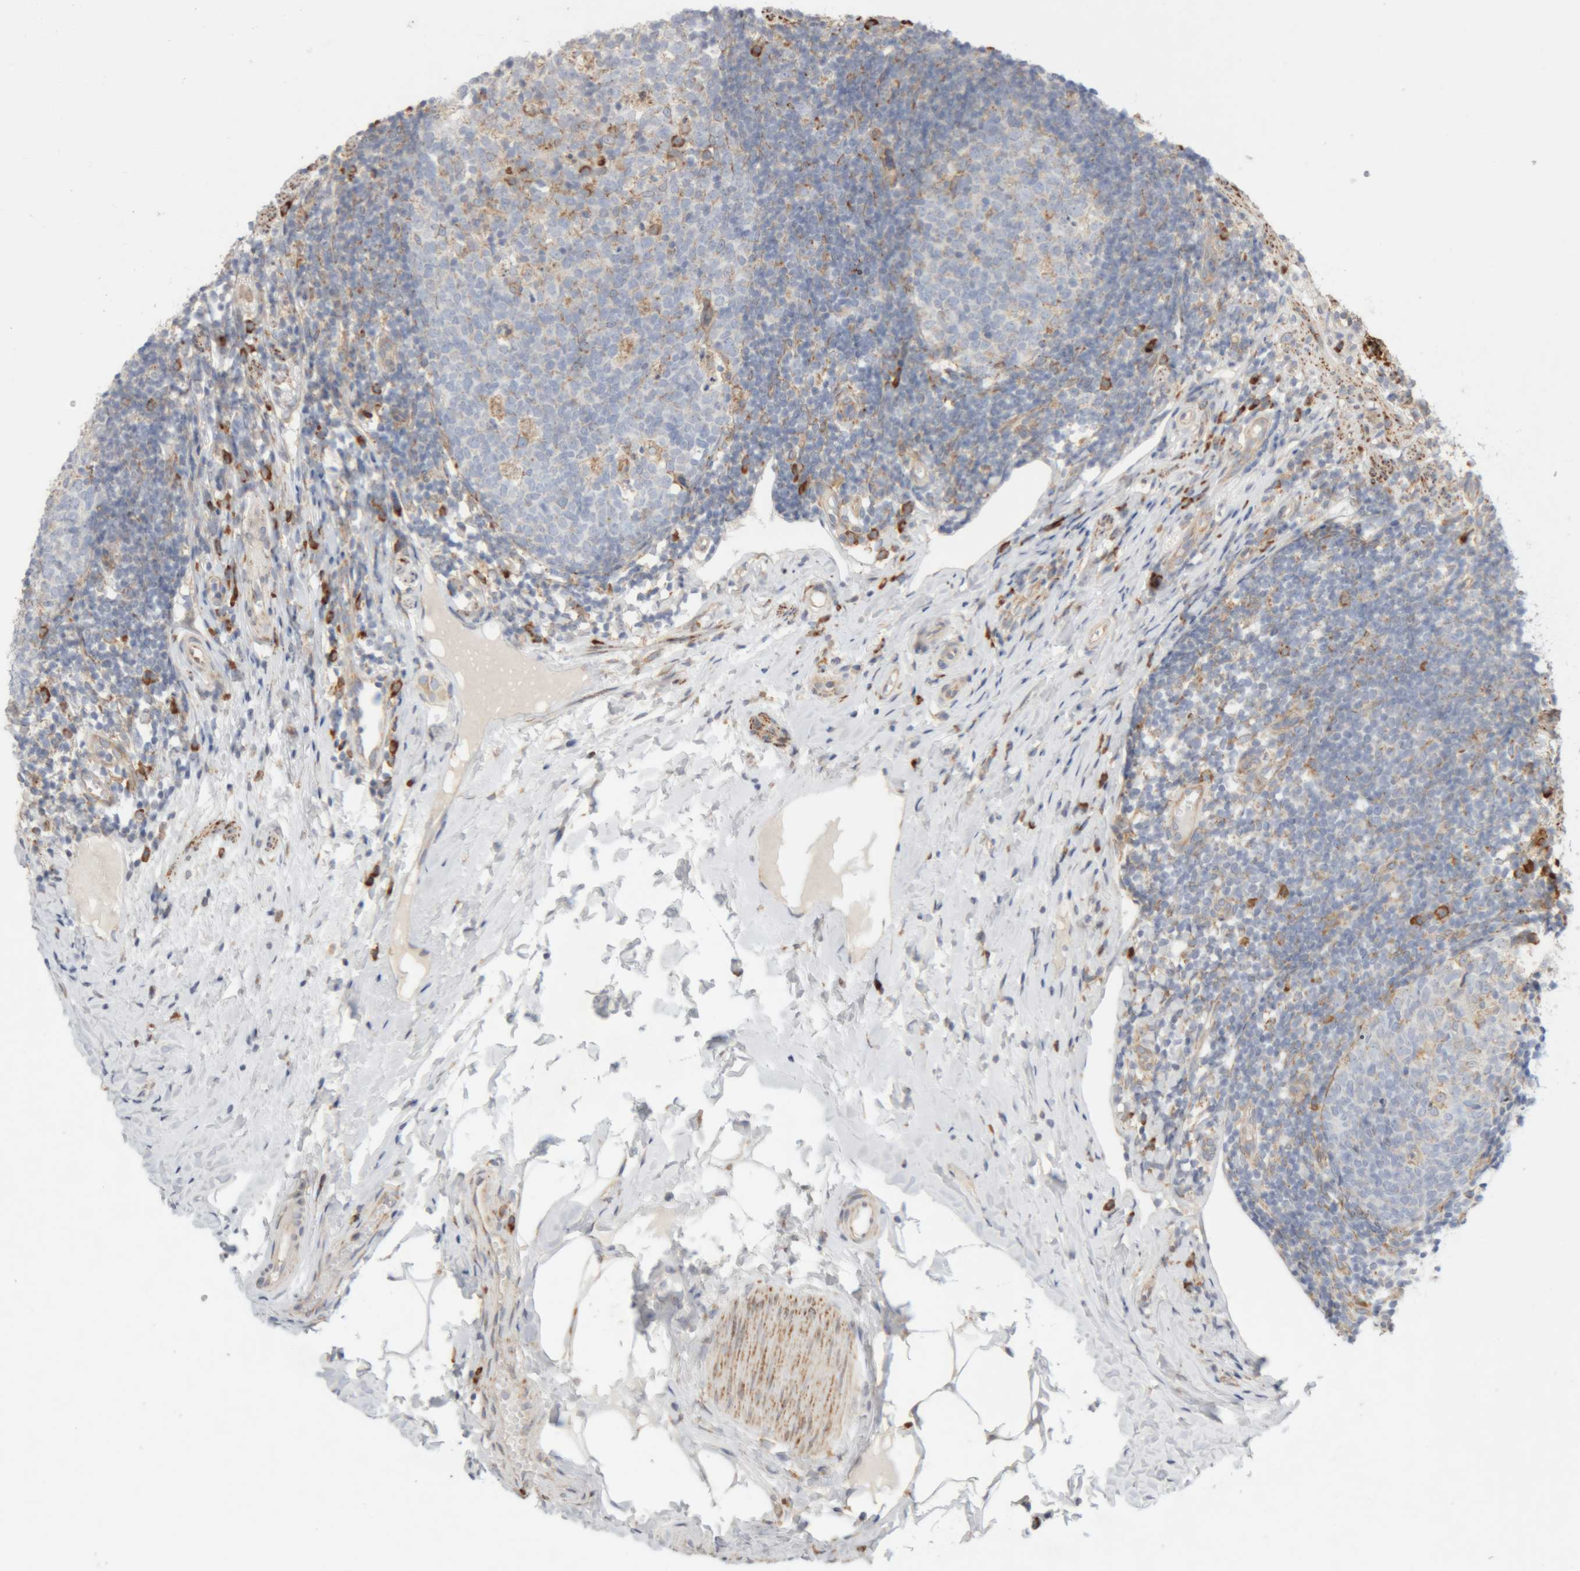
{"staining": {"intensity": "strong", "quantity": ">75%", "location": "cytoplasmic/membranous"}, "tissue": "appendix", "cell_type": "Glandular cells", "image_type": "normal", "snomed": [{"axis": "morphology", "description": "Normal tissue, NOS"}, {"axis": "topography", "description": "Appendix"}], "caption": "Immunohistochemistry (IHC) of unremarkable appendix exhibits high levels of strong cytoplasmic/membranous positivity in approximately >75% of glandular cells. (Brightfield microscopy of DAB IHC at high magnification).", "gene": "RPN2", "patient": {"sex": "female", "age": 20}}